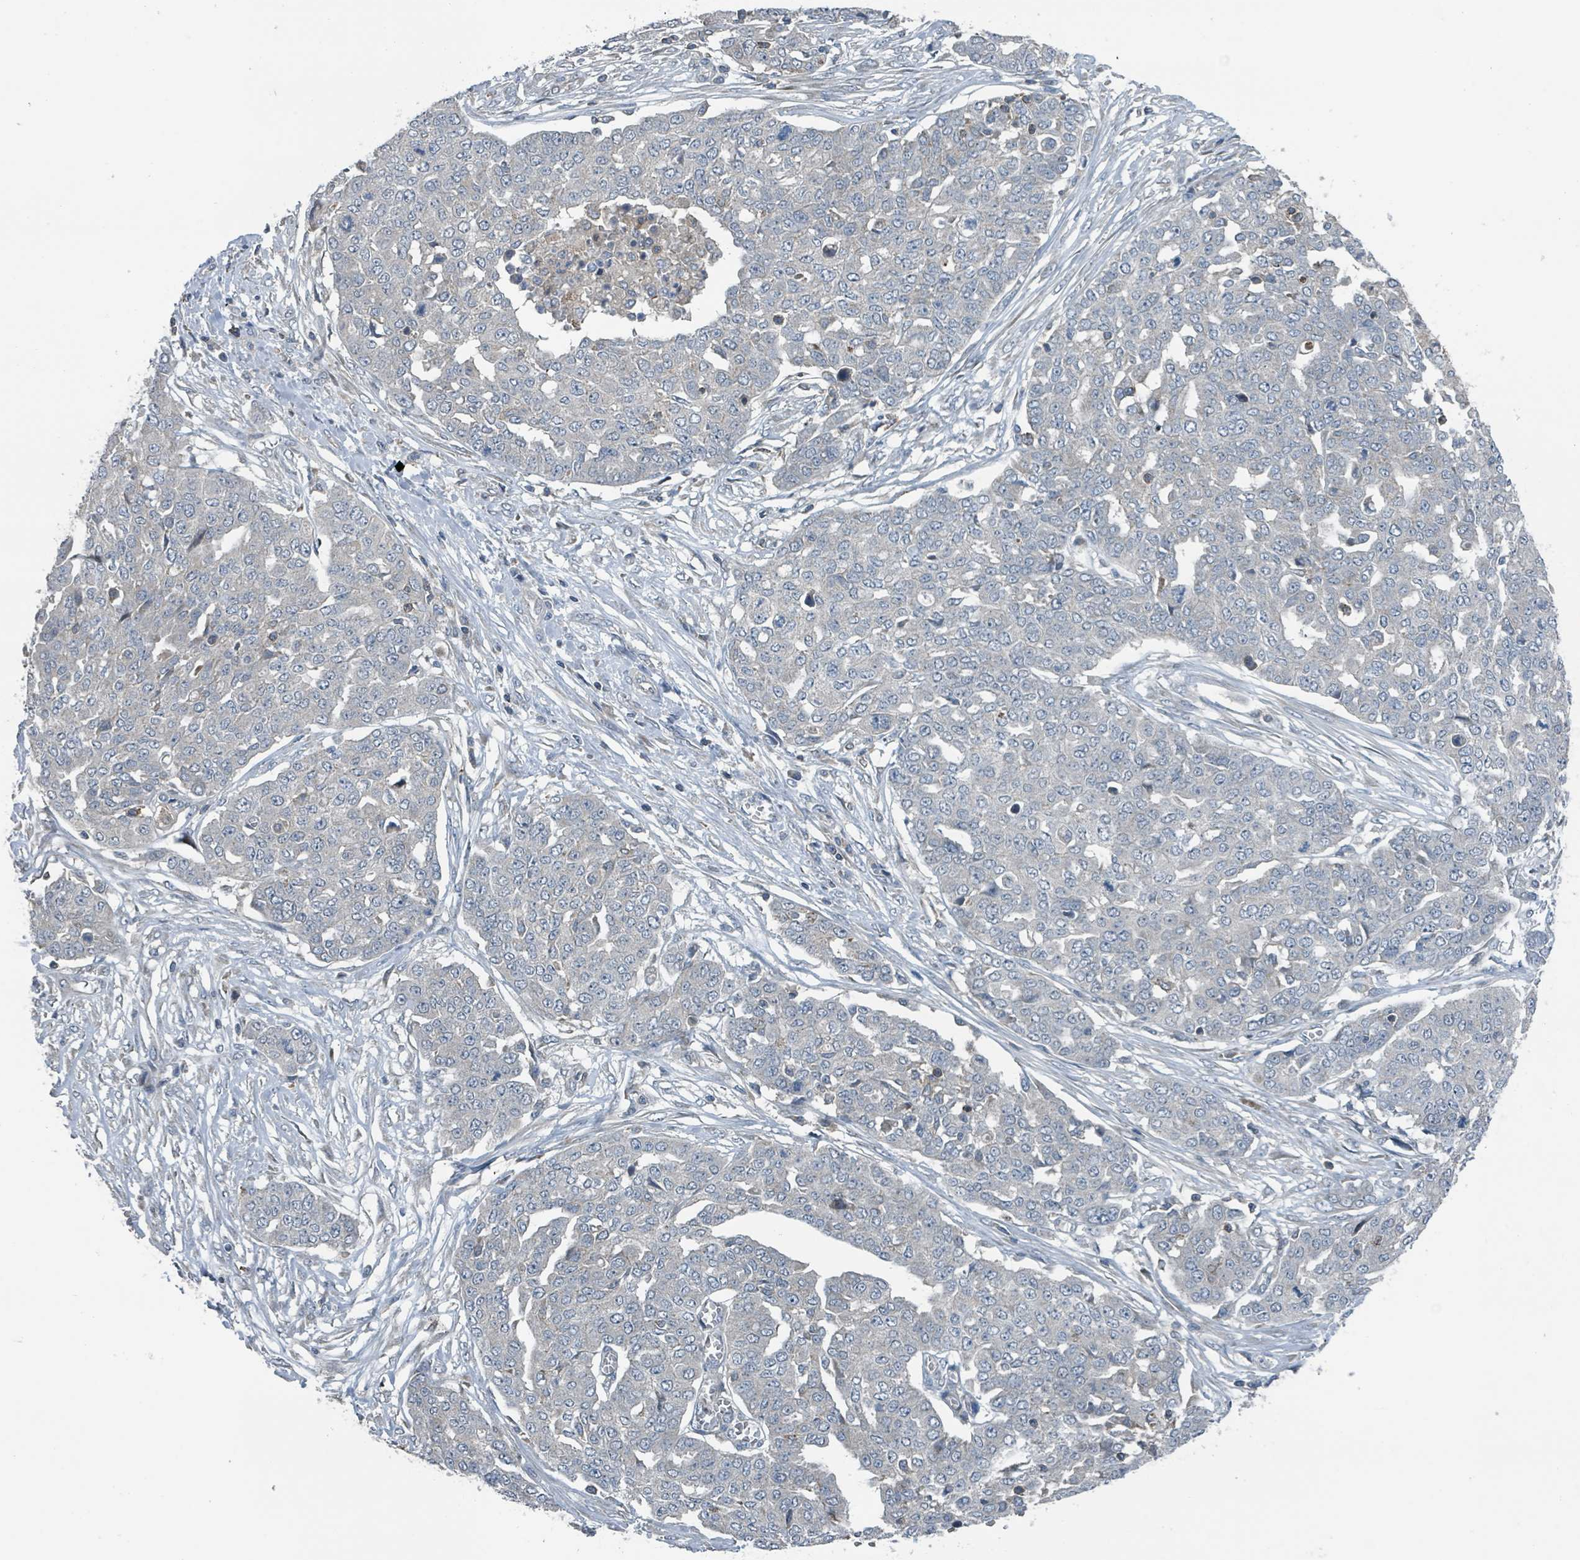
{"staining": {"intensity": "negative", "quantity": "none", "location": "none"}, "tissue": "ovarian cancer", "cell_type": "Tumor cells", "image_type": "cancer", "snomed": [{"axis": "morphology", "description": "Cystadenocarcinoma, serous, NOS"}, {"axis": "topography", "description": "Soft tissue"}, {"axis": "topography", "description": "Ovary"}], "caption": "A histopathology image of ovarian cancer stained for a protein shows no brown staining in tumor cells.", "gene": "ACBD4", "patient": {"sex": "female", "age": 57}}